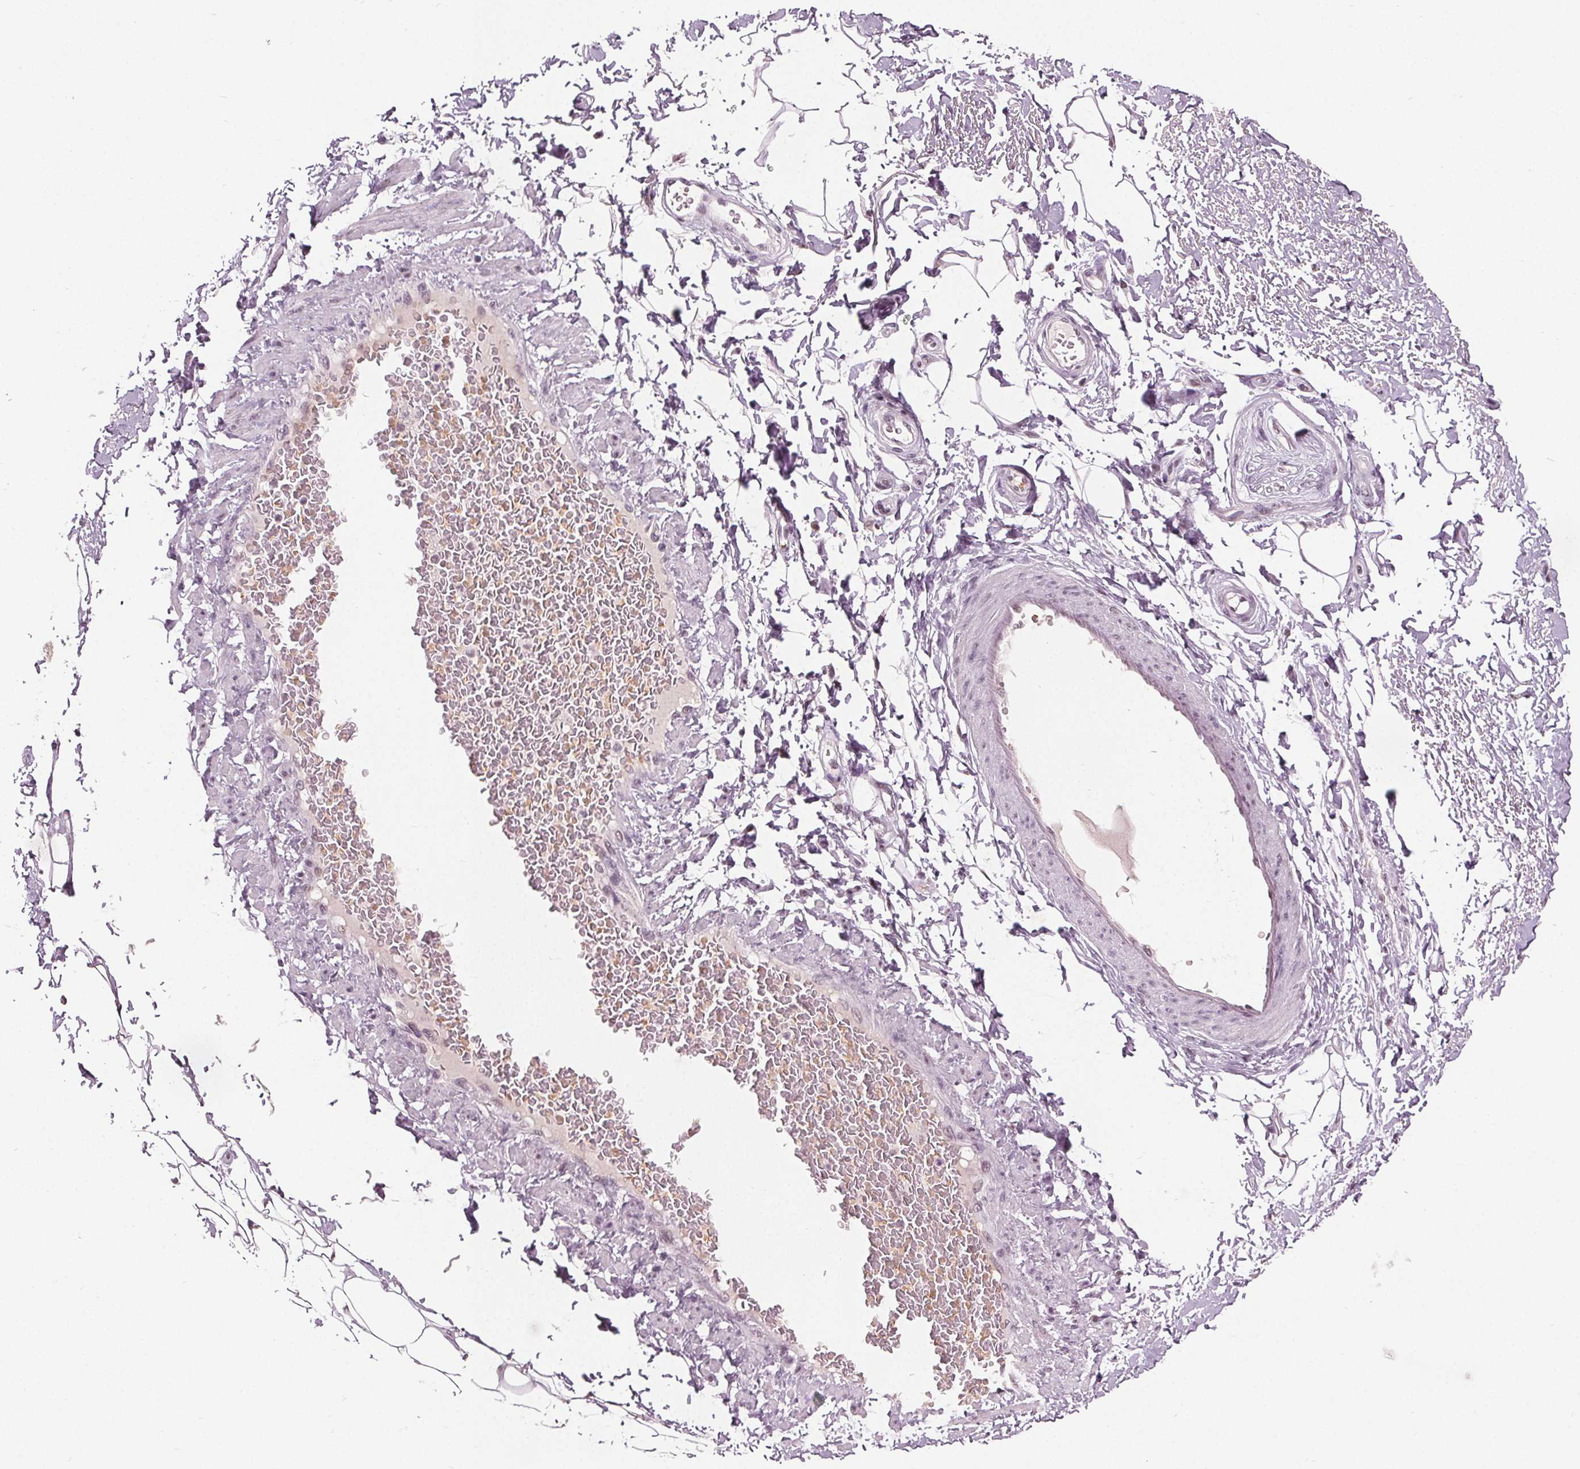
{"staining": {"intensity": "negative", "quantity": "none", "location": "none"}, "tissue": "adipose tissue", "cell_type": "Adipocytes", "image_type": "normal", "snomed": [{"axis": "morphology", "description": "Normal tissue, NOS"}, {"axis": "topography", "description": "Peripheral nerve tissue"}], "caption": "This is a histopathology image of immunohistochemistry staining of unremarkable adipose tissue, which shows no expression in adipocytes.", "gene": "IWS1", "patient": {"sex": "male", "age": 51}}